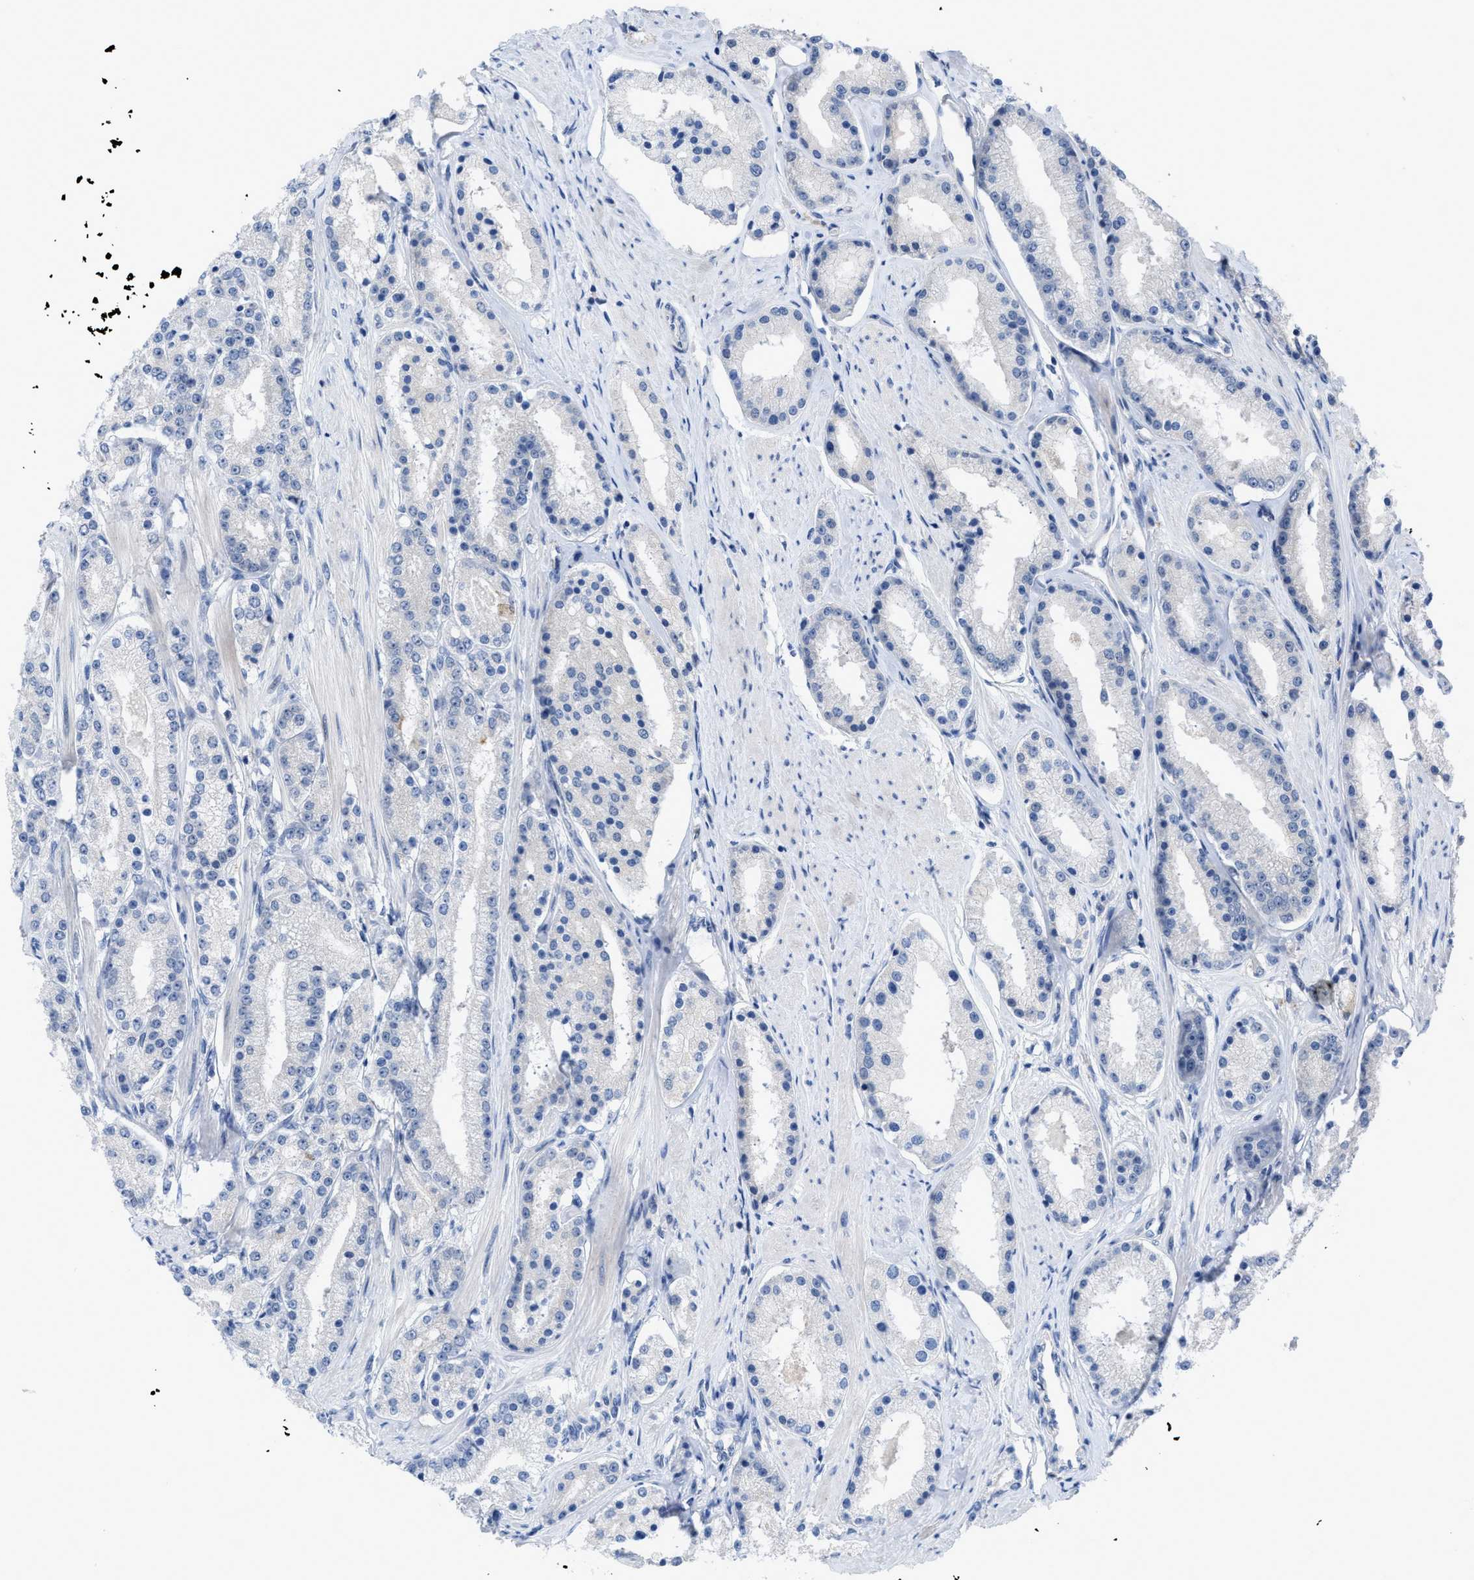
{"staining": {"intensity": "negative", "quantity": "none", "location": "none"}, "tissue": "prostate cancer", "cell_type": "Tumor cells", "image_type": "cancer", "snomed": [{"axis": "morphology", "description": "Adenocarcinoma, Low grade"}, {"axis": "topography", "description": "Prostate"}], "caption": "High magnification brightfield microscopy of prostate cancer stained with DAB (brown) and counterstained with hematoxylin (blue): tumor cells show no significant expression.", "gene": "IL17RE", "patient": {"sex": "male", "age": 63}}